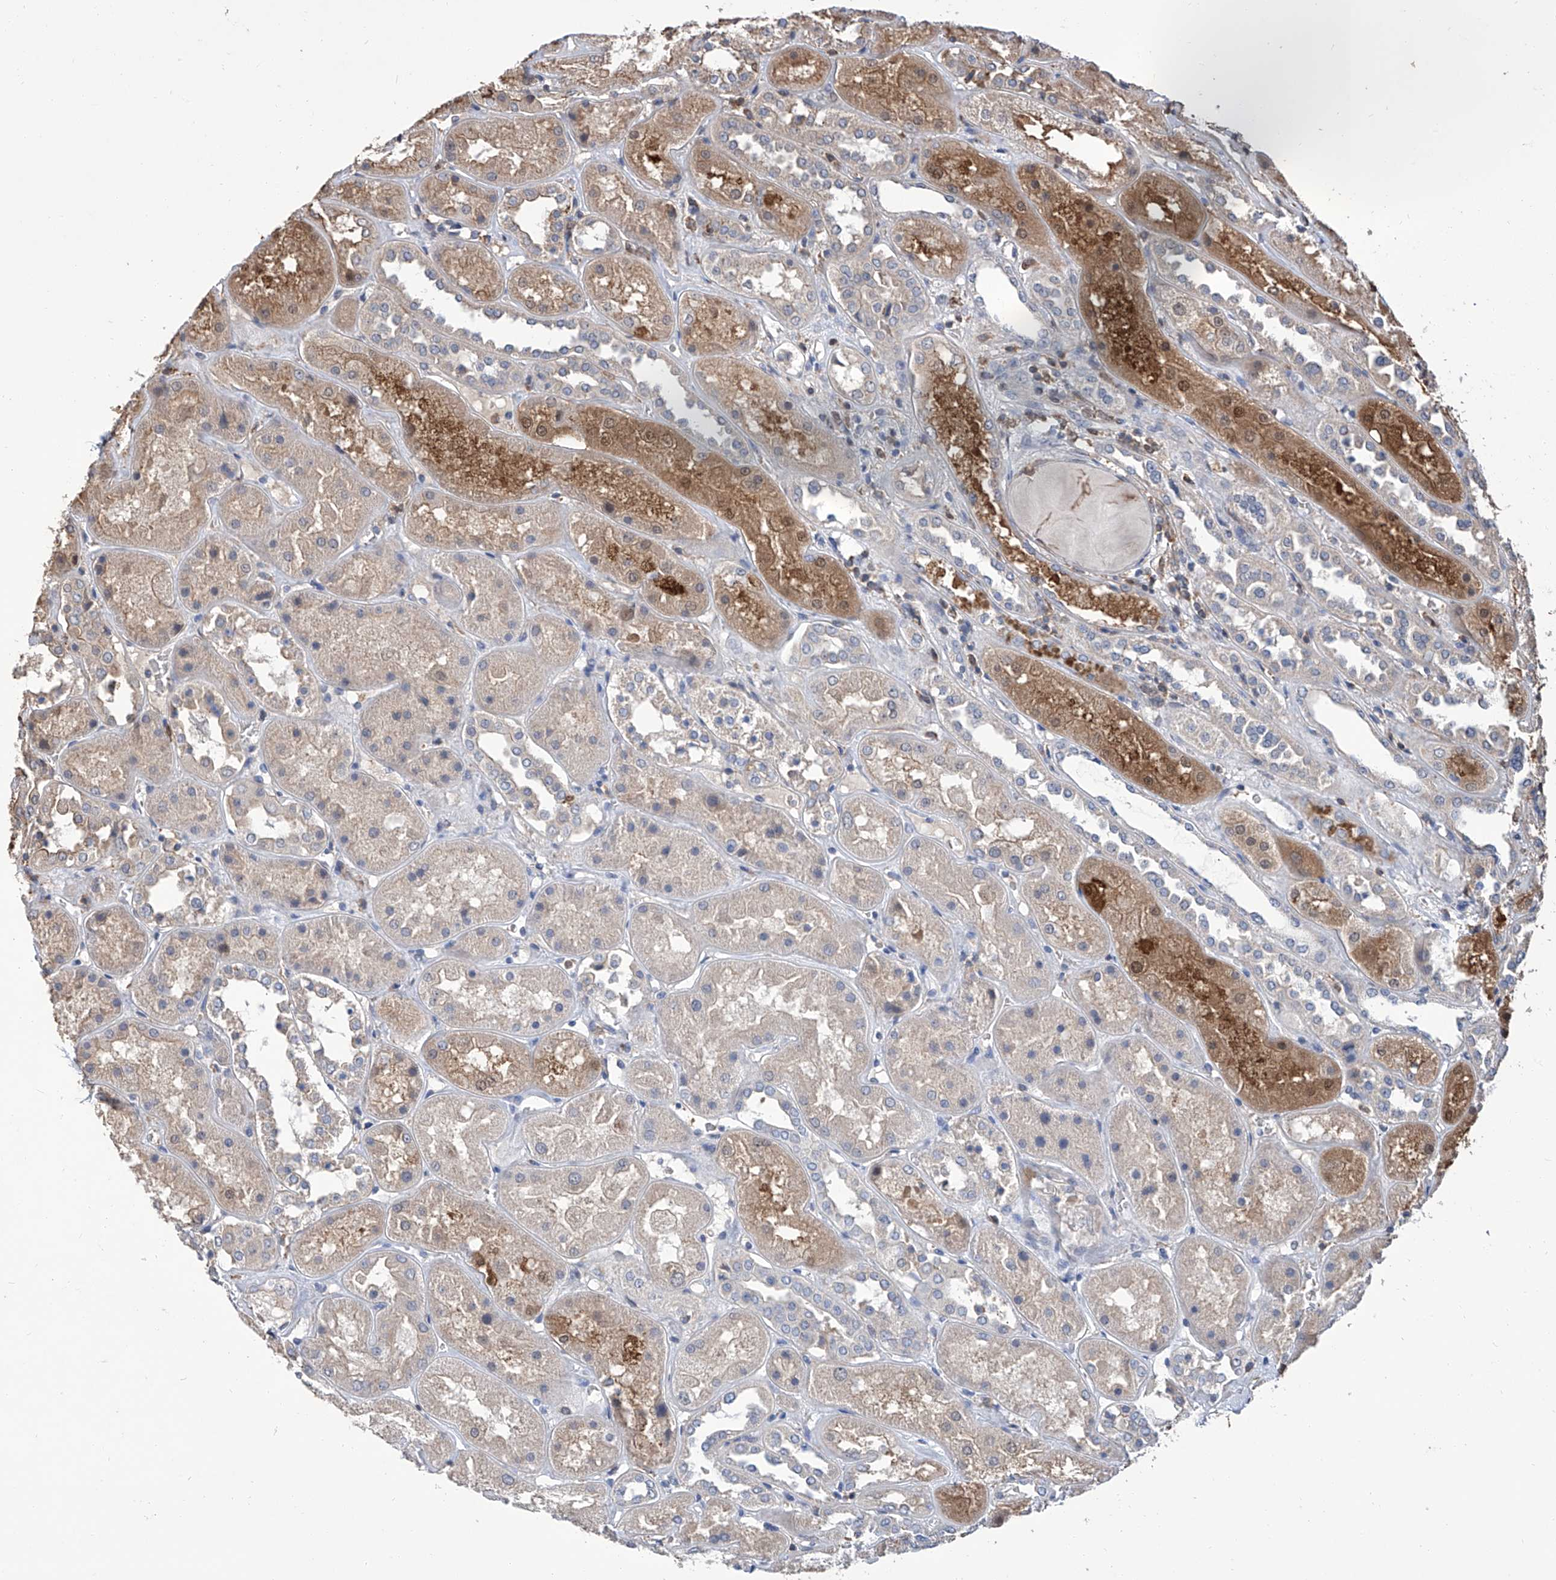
{"staining": {"intensity": "negative", "quantity": "none", "location": "none"}, "tissue": "kidney", "cell_type": "Cells in glomeruli", "image_type": "normal", "snomed": [{"axis": "morphology", "description": "Normal tissue, NOS"}, {"axis": "topography", "description": "Kidney"}], "caption": "Histopathology image shows no protein positivity in cells in glomeruli of benign kidney.", "gene": "GPT", "patient": {"sex": "male", "age": 70}}